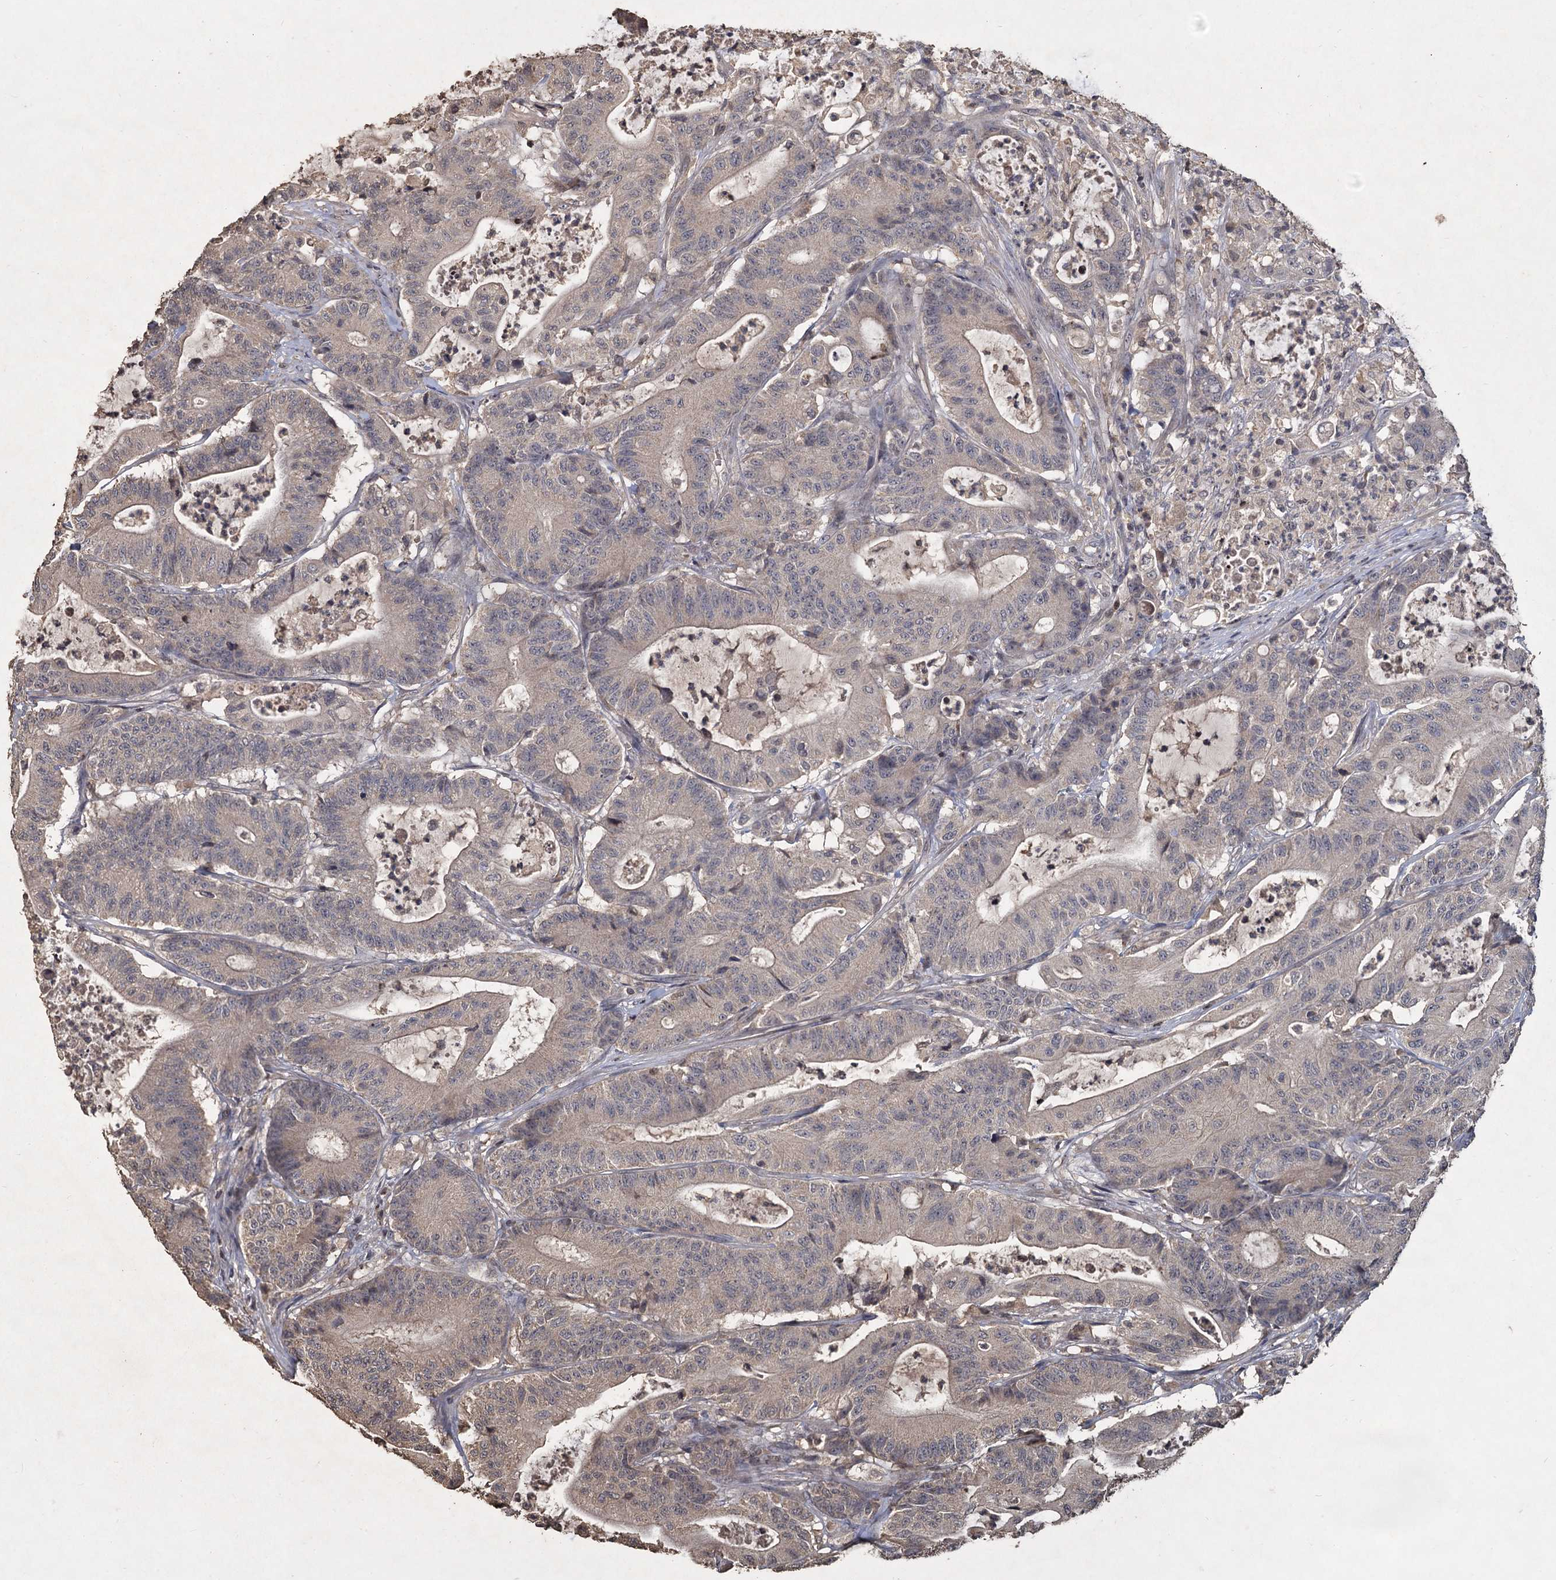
{"staining": {"intensity": "negative", "quantity": "none", "location": "none"}, "tissue": "colorectal cancer", "cell_type": "Tumor cells", "image_type": "cancer", "snomed": [{"axis": "morphology", "description": "Adenocarcinoma, NOS"}, {"axis": "topography", "description": "Colon"}], "caption": "Immunohistochemistry (IHC) of human colorectal adenocarcinoma exhibits no positivity in tumor cells.", "gene": "CCDC61", "patient": {"sex": "female", "age": 84}}